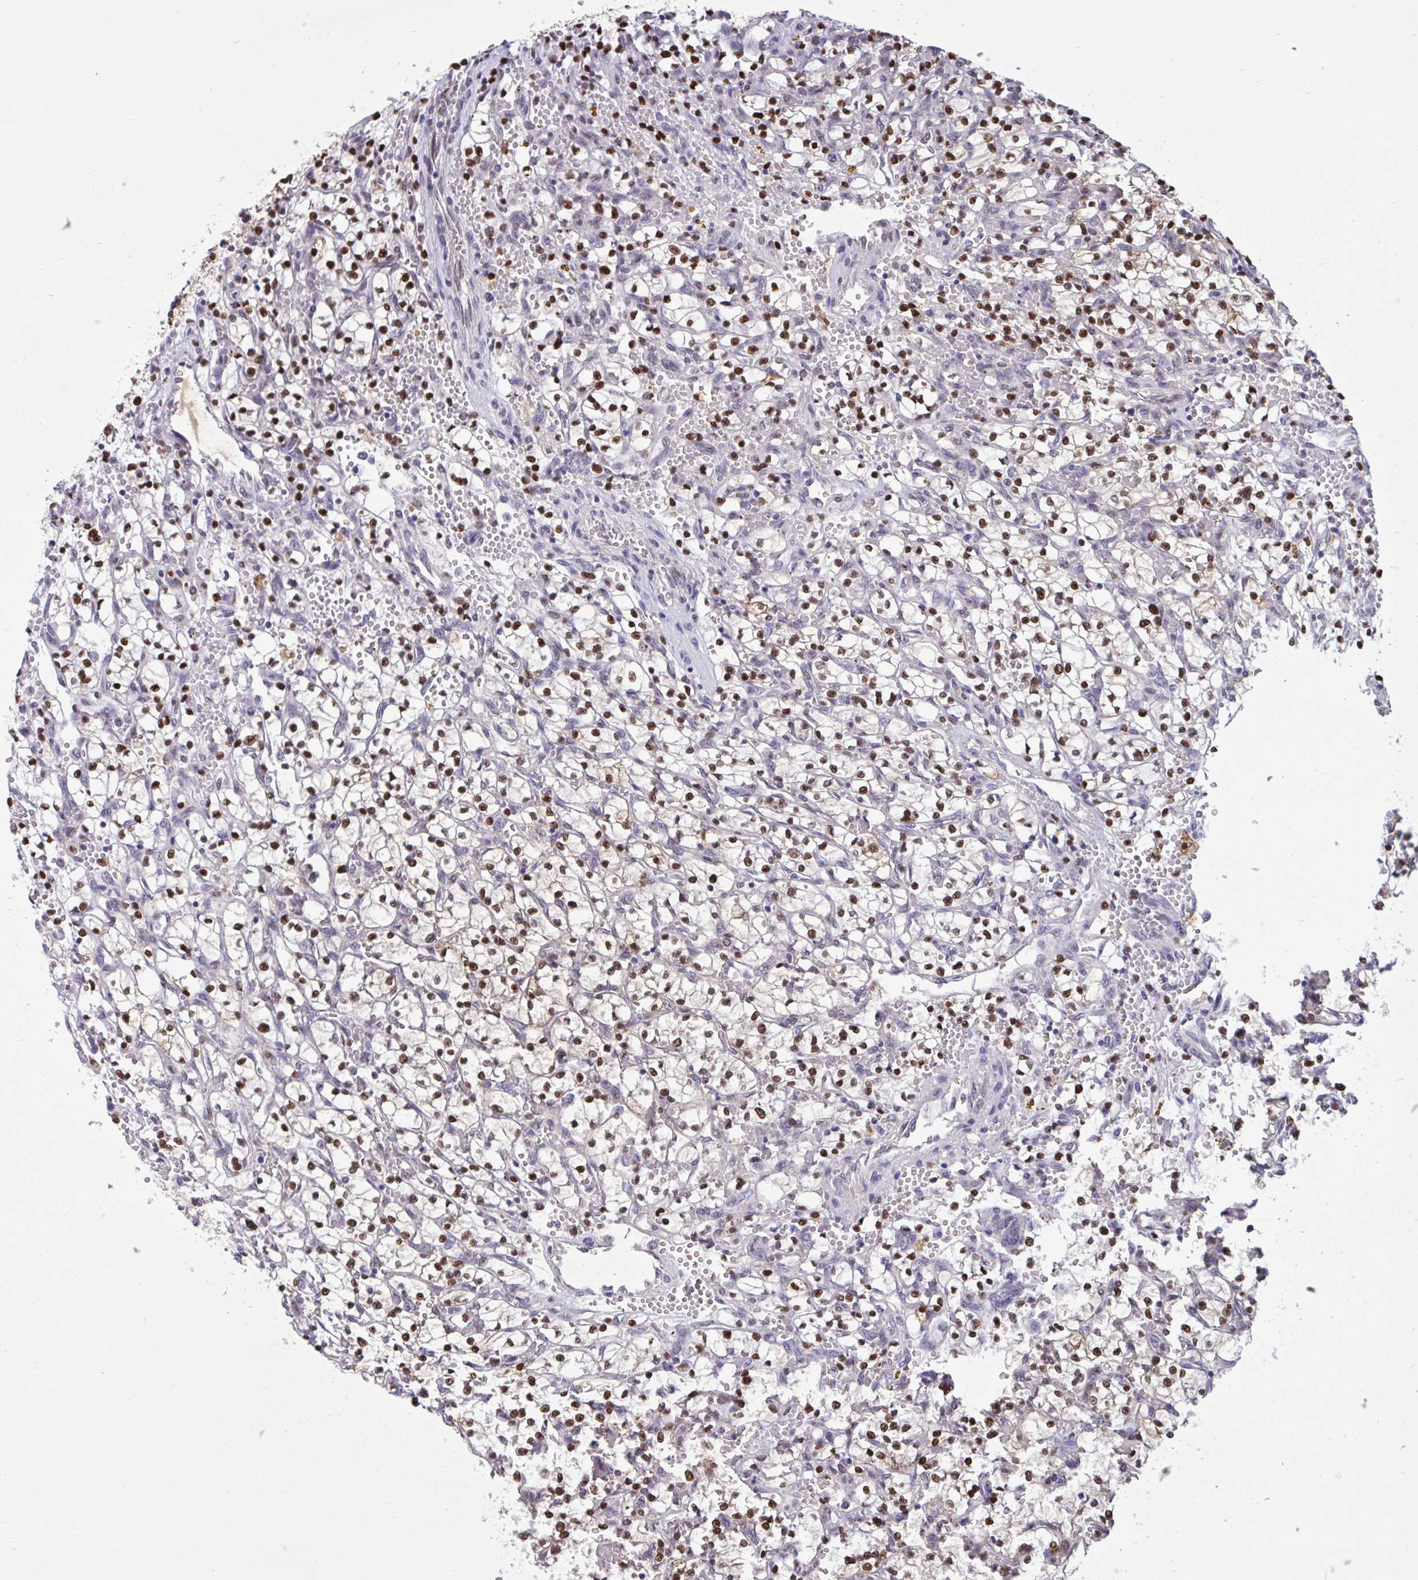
{"staining": {"intensity": "moderate", "quantity": ">75%", "location": "cytoplasmic/membranous,nuclear"}, "tissue": "renal cancer", "cell_type": "Tumor cells", "image_type": "cancer", "snomed": [{"axis": "morphology", "description": "Adenocarcinoma, NOS"}, {"axis": "topography", "description": "Kidney"}], "caption": "Renal cancer (adenocarcinoma) was stained to show a protein in brown. There is medium levels of moderate cytoplasmic/membranous and nuclear staining in about >75% of tumor cells. The staining was performed using DAB to visualize the protein expression in brown, while the nuclei were stained in blue with hematoxylin (Magnification: 20x).", "gene": "RBL1", "patient": {"sex": "female", "age": 64}}